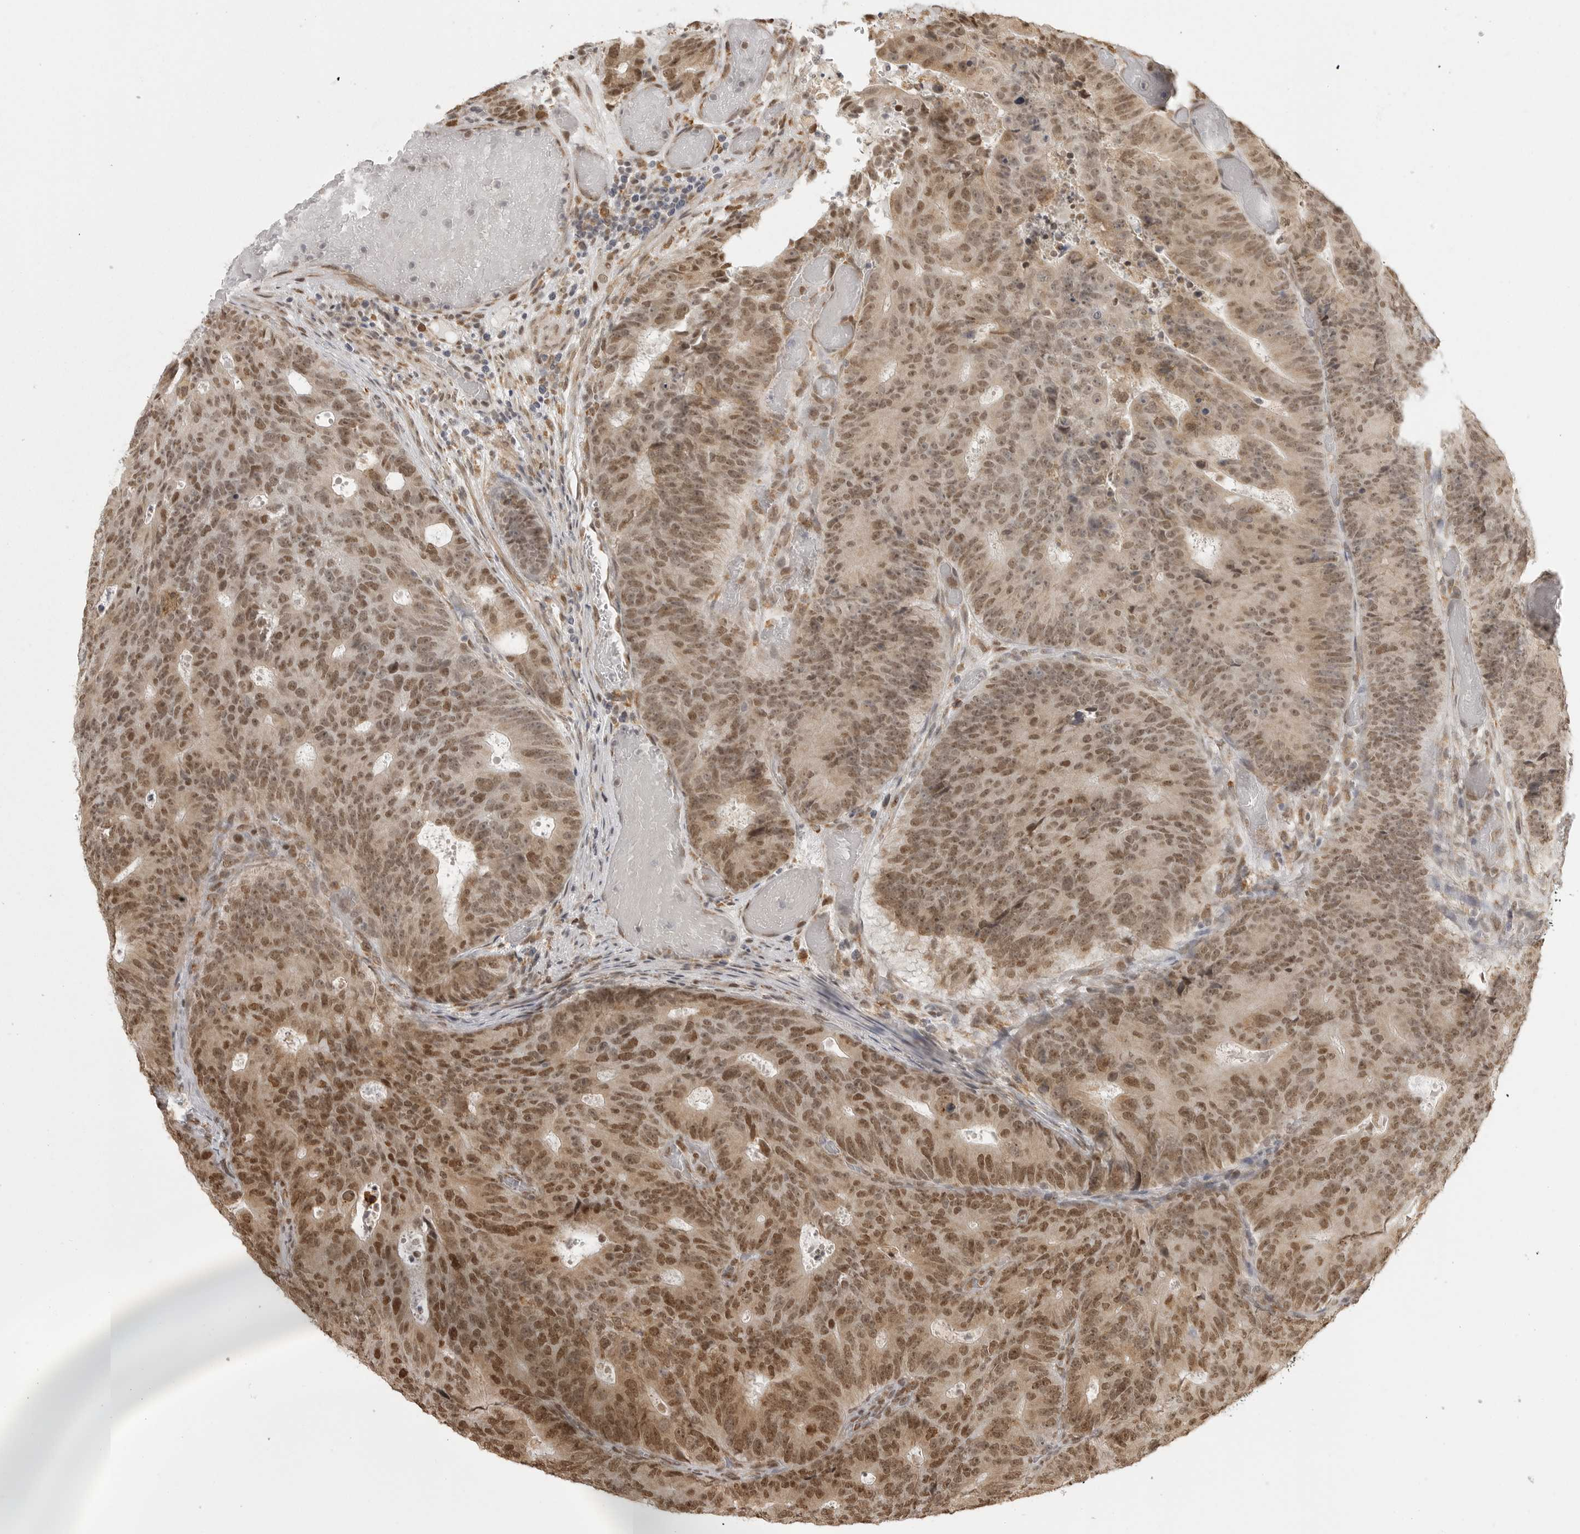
{"staining": {"intensity": "moderate", "quantity": ">75%", "location": "nuclear"}, "tissue": "colorectal cancer", "cell_type": "Tumor cells", "image_type": "cancer", "snomed": [{"axis": "morphology", "description": "Adenocarcinoma, NOS"}, {"axis": "topography", "description": "Colon"}], "caption": "Immunohistochemical staining of colorectal cancer (adenocarcinoma) reveals medium levels of moderate nuclear protein staining in about >75% of tumor cells.", "gene": "ISG20L2", "patient": {"sex": "male", "age": 87}}